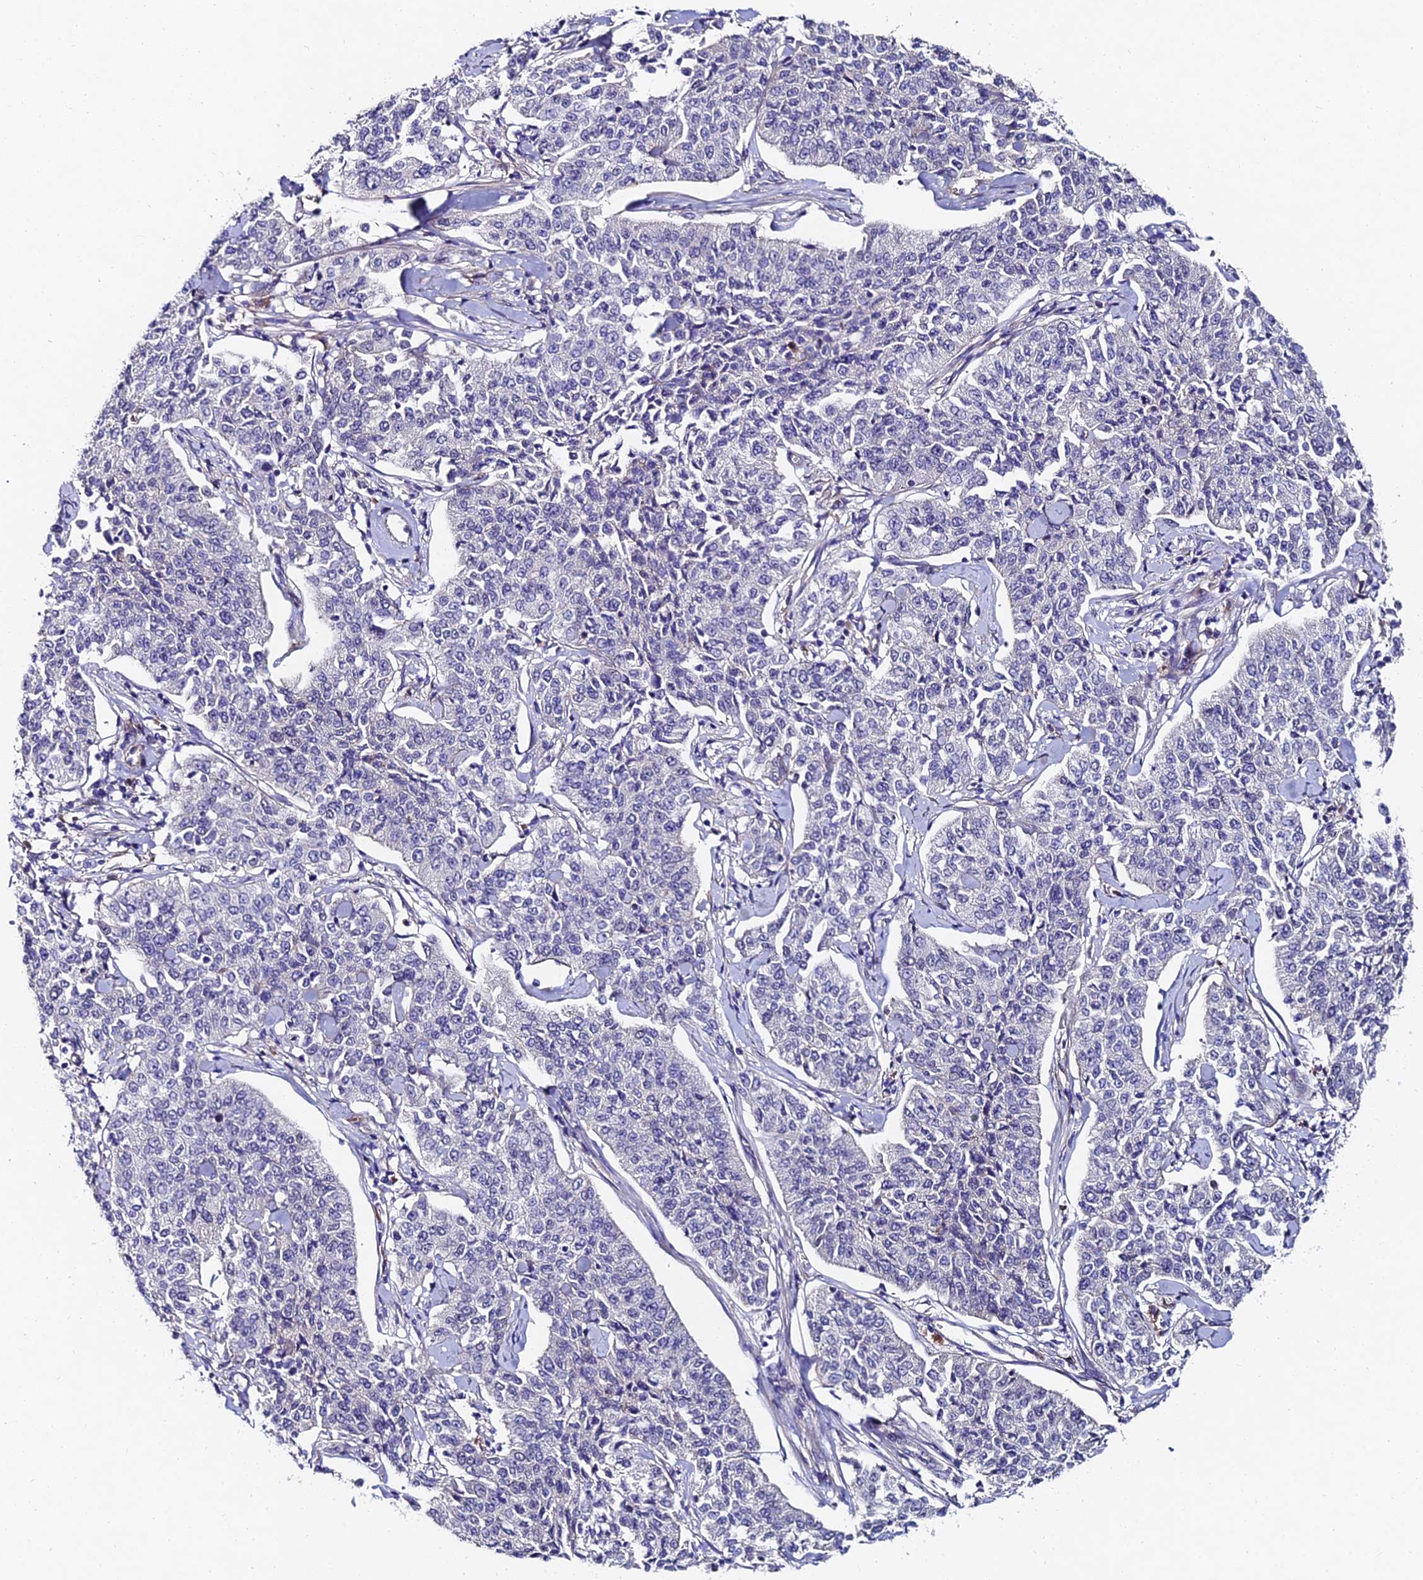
{"staining": {"intensity": "negative", "quantity": "none", "location": "none"}, "tissue": "cervical cancer", "cell_type": "Tumor cells", "image_type": "cancer", "snomed": [{"axis": "morphology", "description": "Squamous cell carcinoma, NOS"}, {"axis": "topography", "description": "Cervix"}], "caption": "Tumor cells are negative for protein expression in human cervical squamous cell carcinoma.", "gene": "TRIM24", "patient": {"sex": "female", "age": 35}}